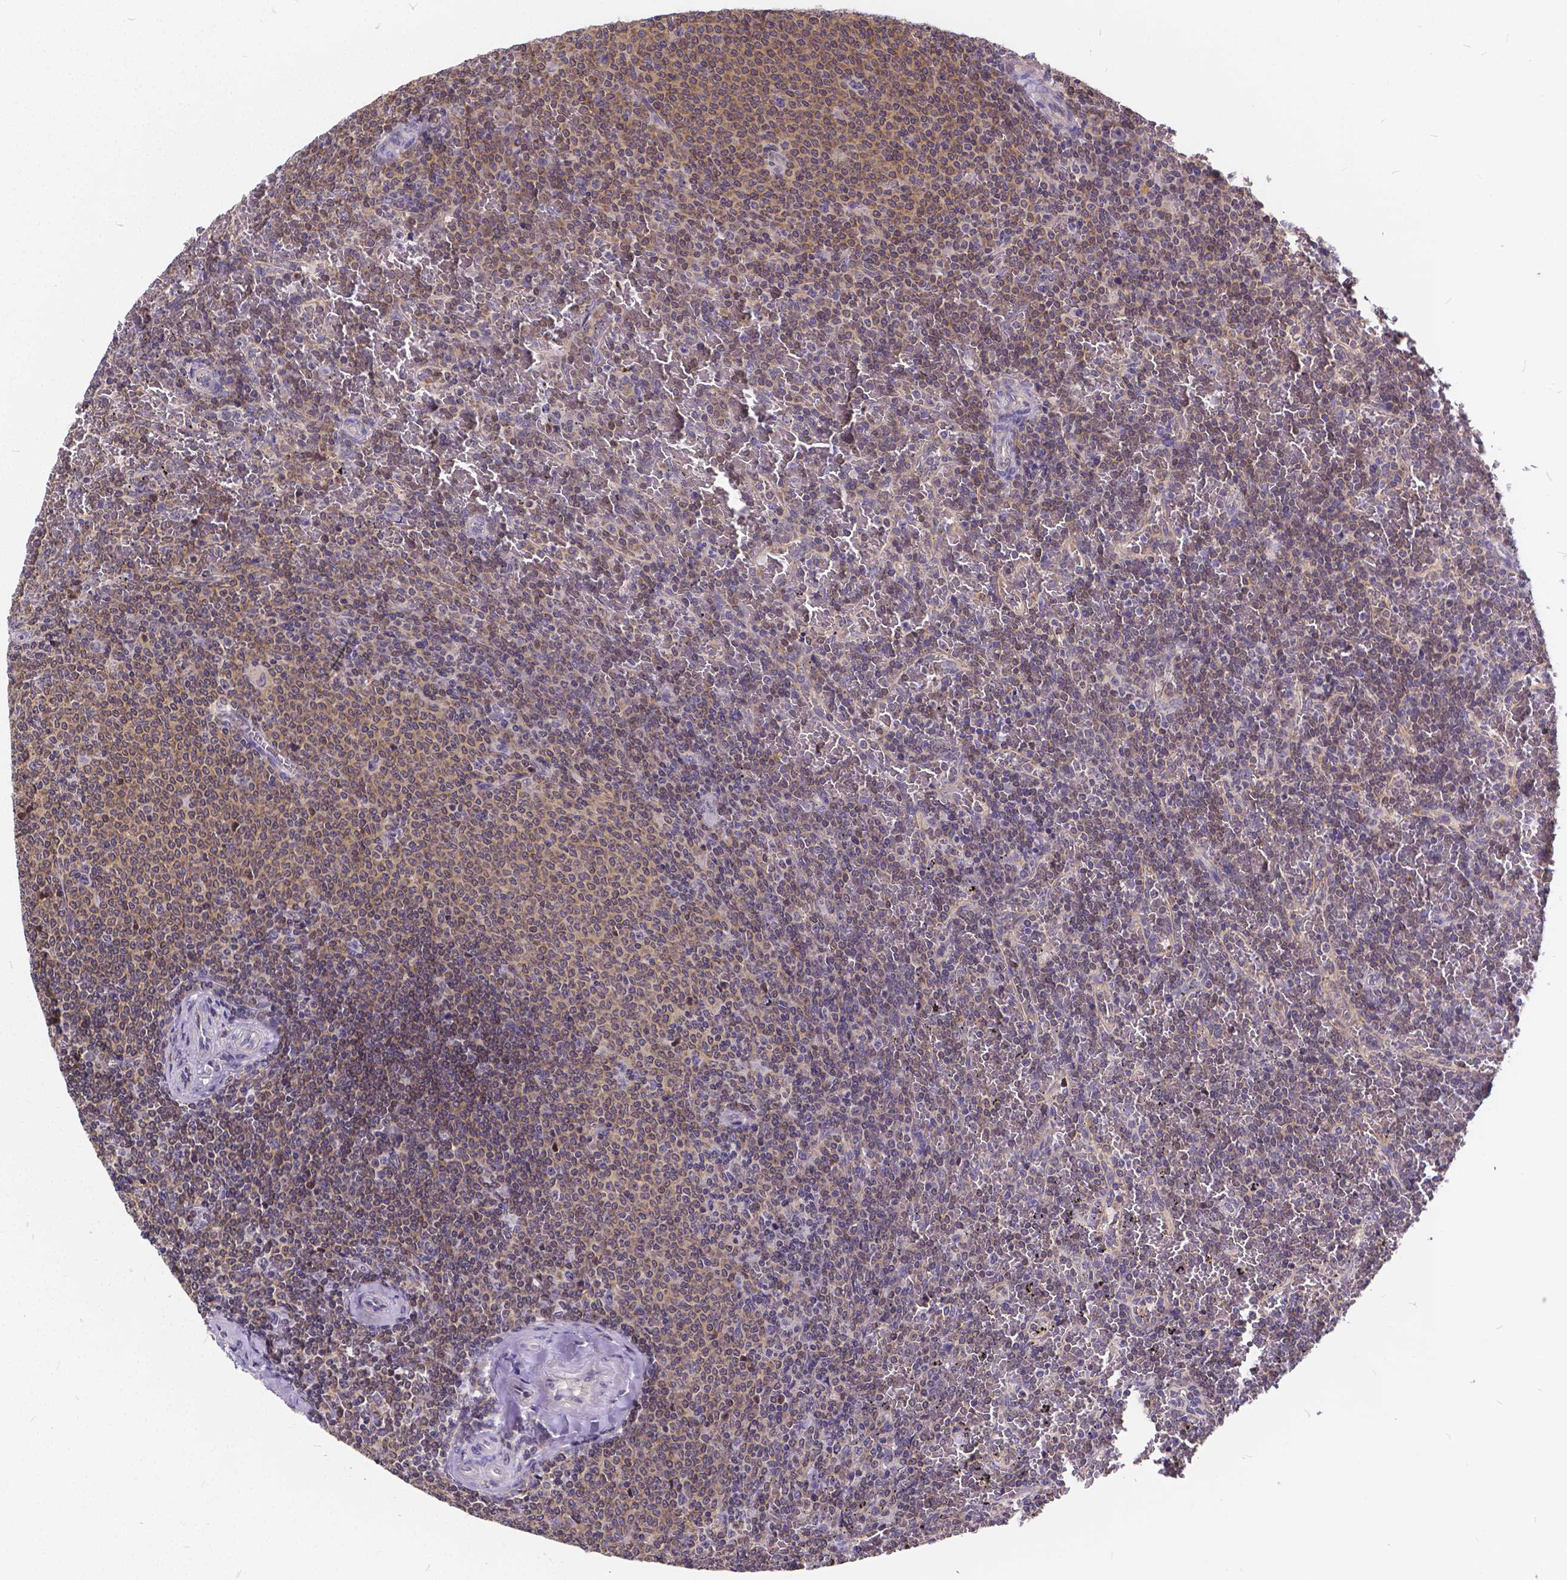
{"staining": {"intensity": "weak", "quantity": "<25%", "location": "cytoplasmic/membranous"}, "tissue": "lymphoma", "cell_type": "Tumor cells", "image_type": "cancer", "snomed": [{"axis": "morphology", "description": "Malignant lymphoma, non-Hodgkin's type, Low grade"}, {"axis": "topography", "description": "Spleen"}], "caption": "This image is of malignant lymphoma, non-Hodgkin's type (low-grade) stained with immunohistochemistry (IHC) to label a protein in brown with the nuclei are counter-stained blue. There is no staining in tumor cells.", "gene": "GLRB", "patient": {"sex": "female", "age": 77}}